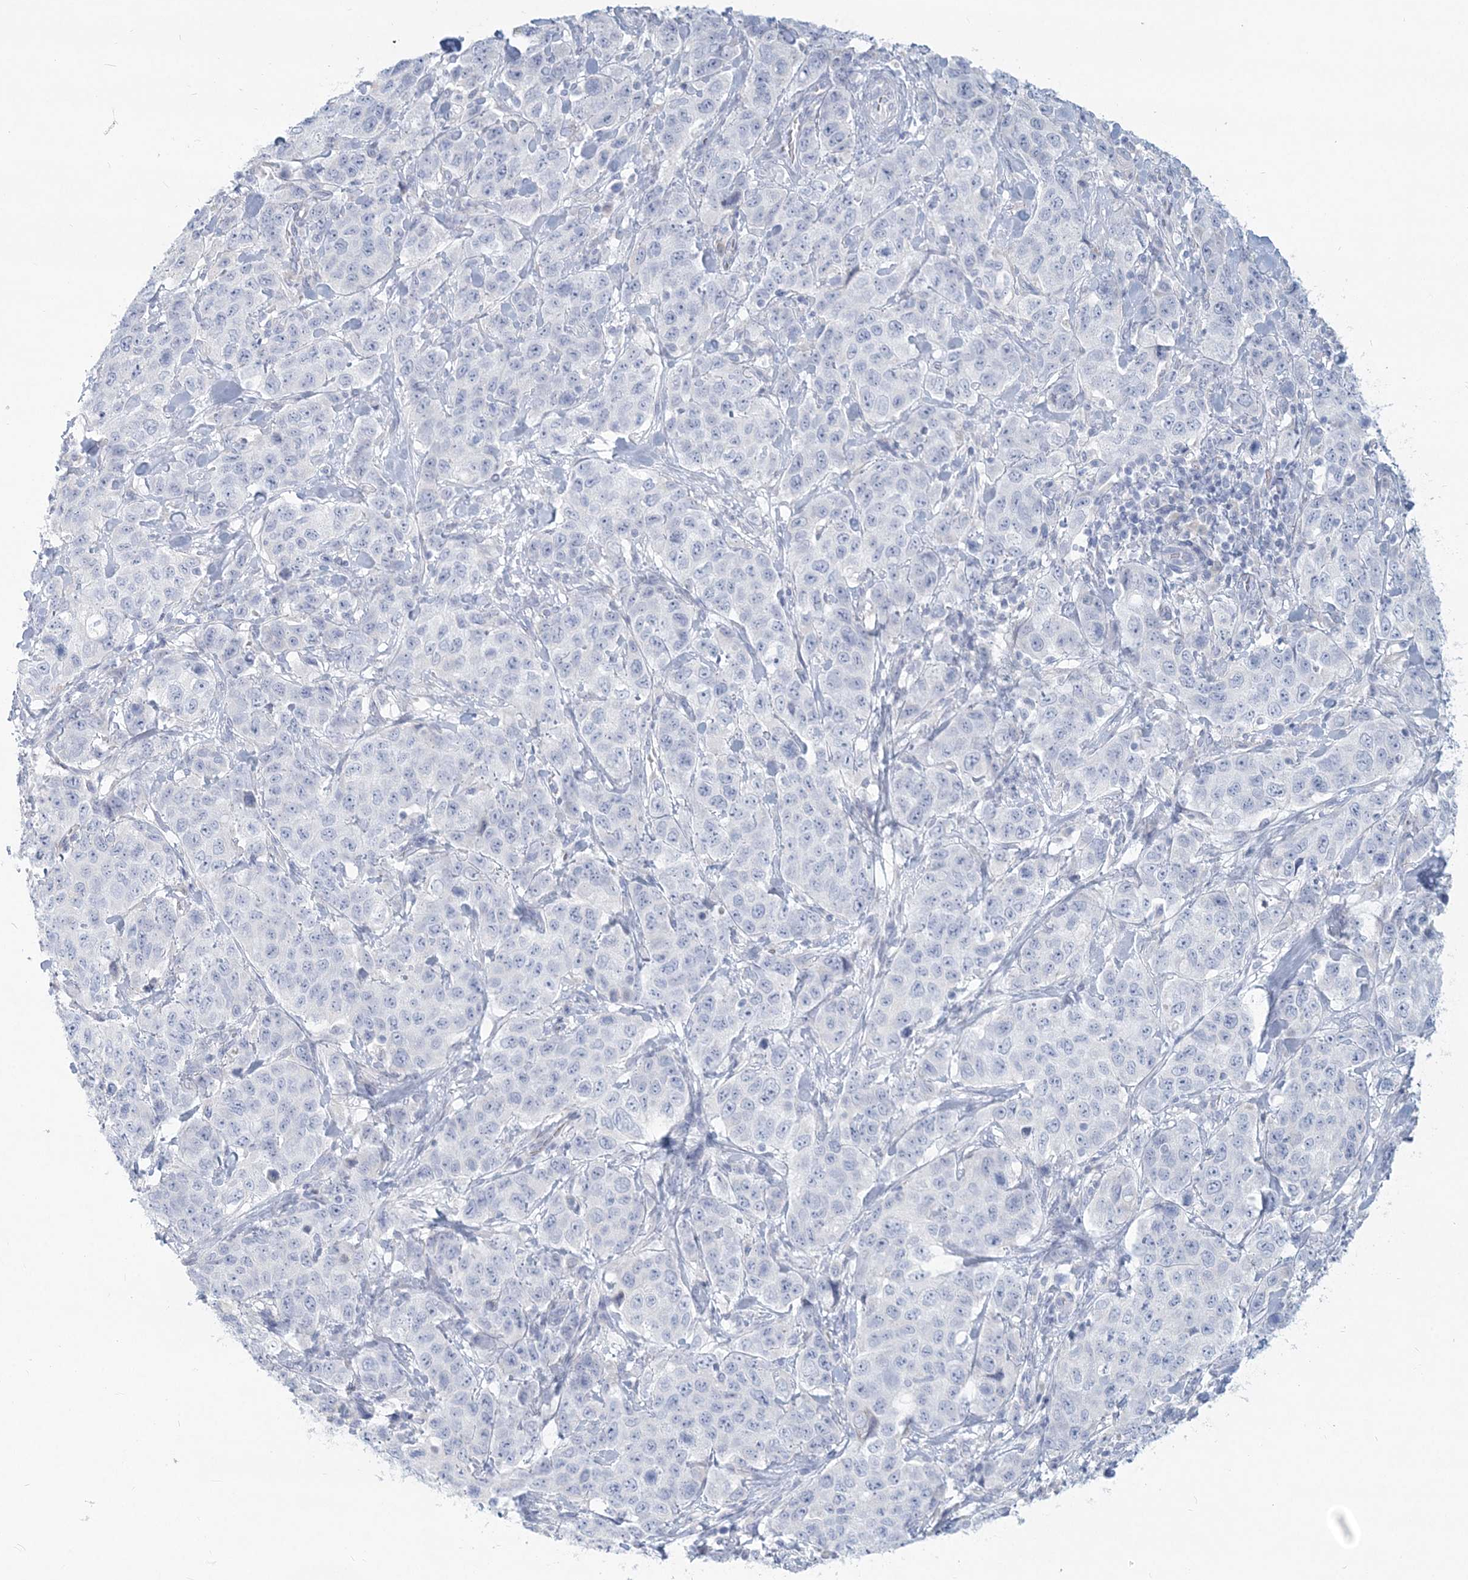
{"staining": {"intensity": "negative", "quantity": "none", "location": "none"}, "tissue": "stomach cancer", "cell_type": "Tumor cells", "image_type": "cancer", "snomed": [{"axis": "morphology", "description": "Adenocarcinoma, NOS"}, {"axis": "topography", "description": "Stomach"}], "caption": "An immunohistochemistry (IHC) image of stomach cancer is shown. There is no staining in tumor cells of stomach cancer.", "gene": "CSN1S1", "patient": {"sex": "male", "age": 48}}